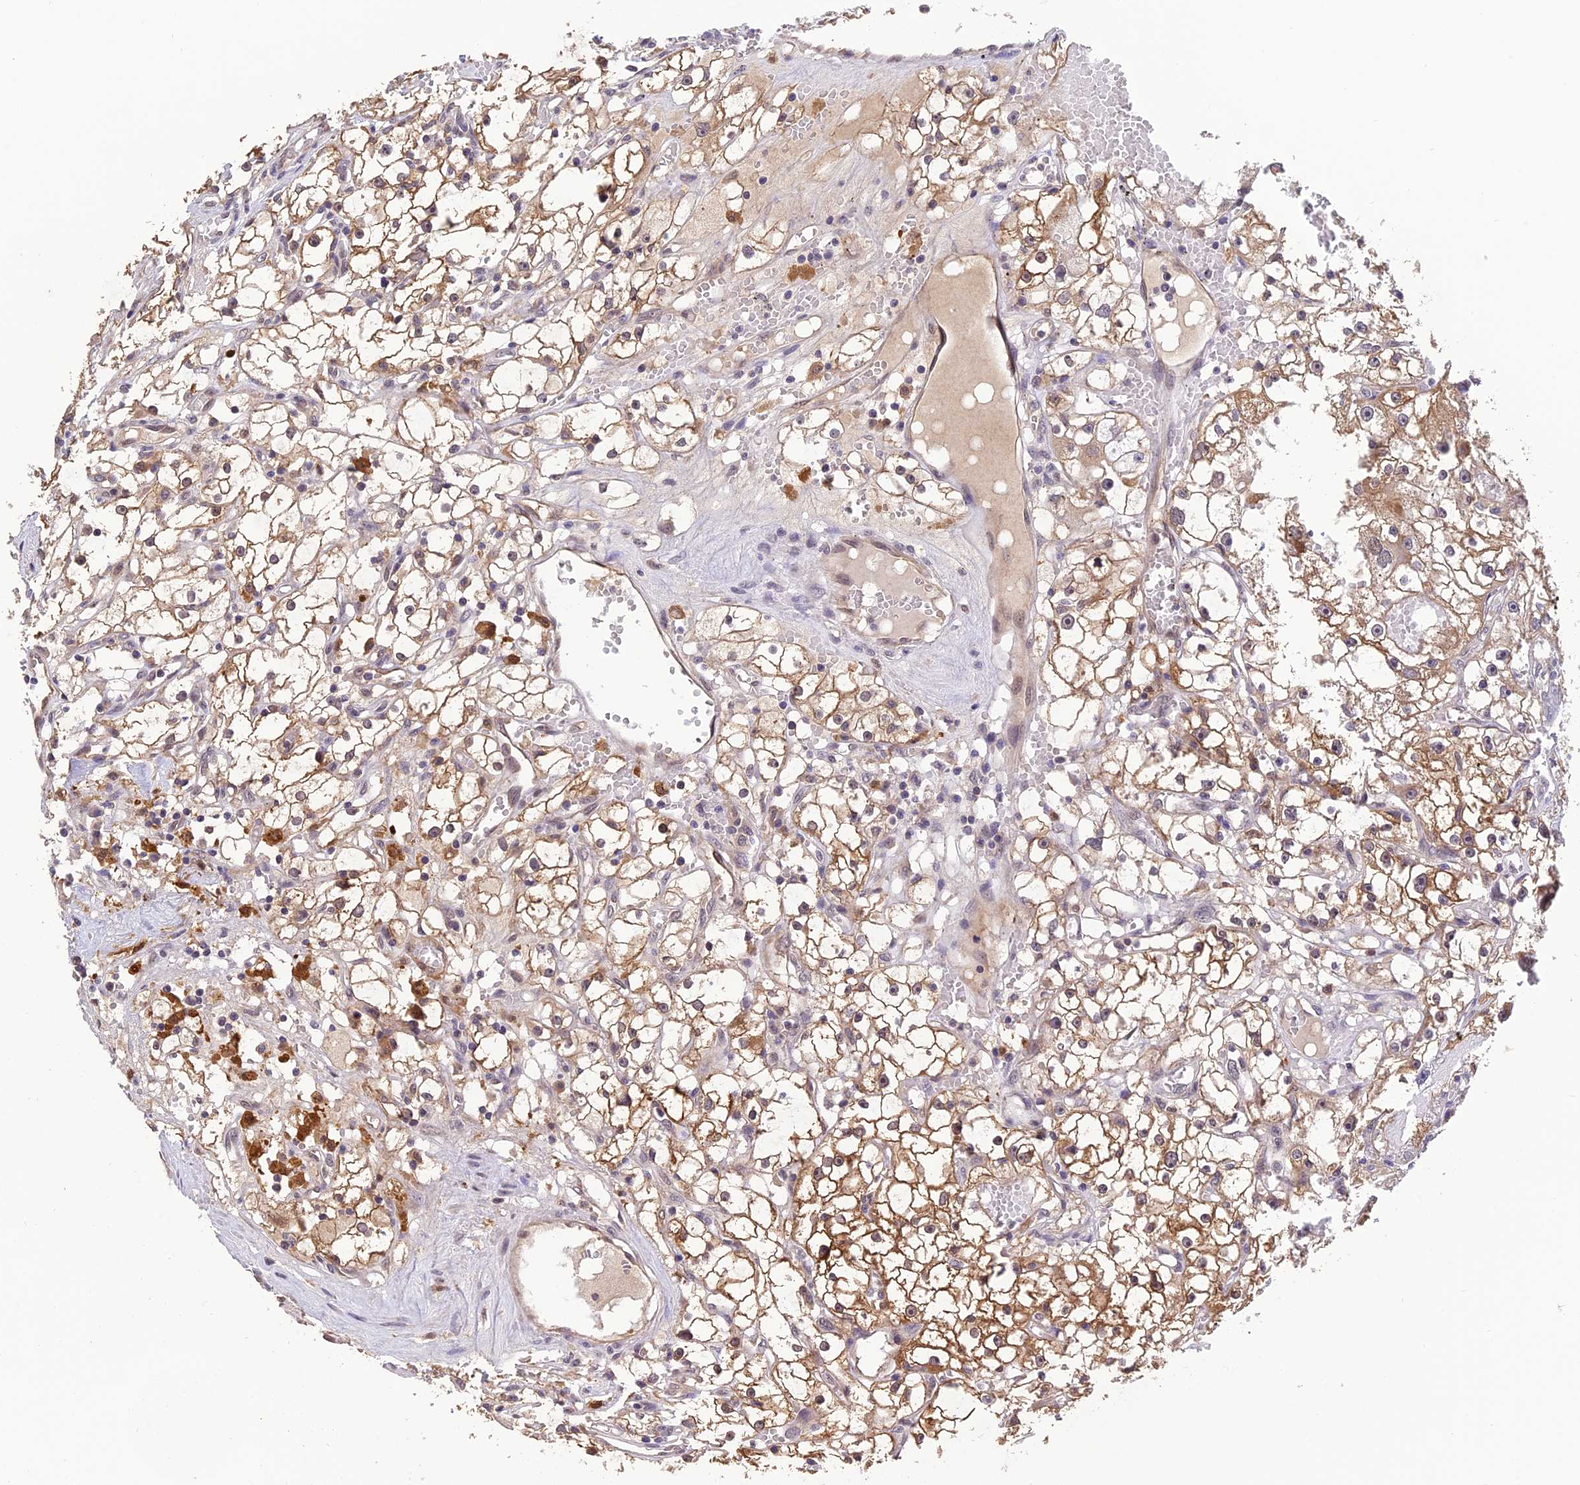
{"staining": {"intensity": "moderate", "quantity": ">75%", "location": "cytoplasmic/membranous"}, "tissue": "renal cancer", "cell_type": "Tumor cells", "image_type": "cancer", "snomed": [{"axis": "morphology", "description": "Adenocarcinoma, NOS"}, {"axis": "topography", "description": "Kidney"}], "caption": "About >75% of tumor cells in human adenocarcinoma (renal) show moderate cytoplasmic/membranous protein positivity as visualized by brown immunohistochemical staining.", "gene": "MNS1", "patient": {"sex": "male", "age": 56}}